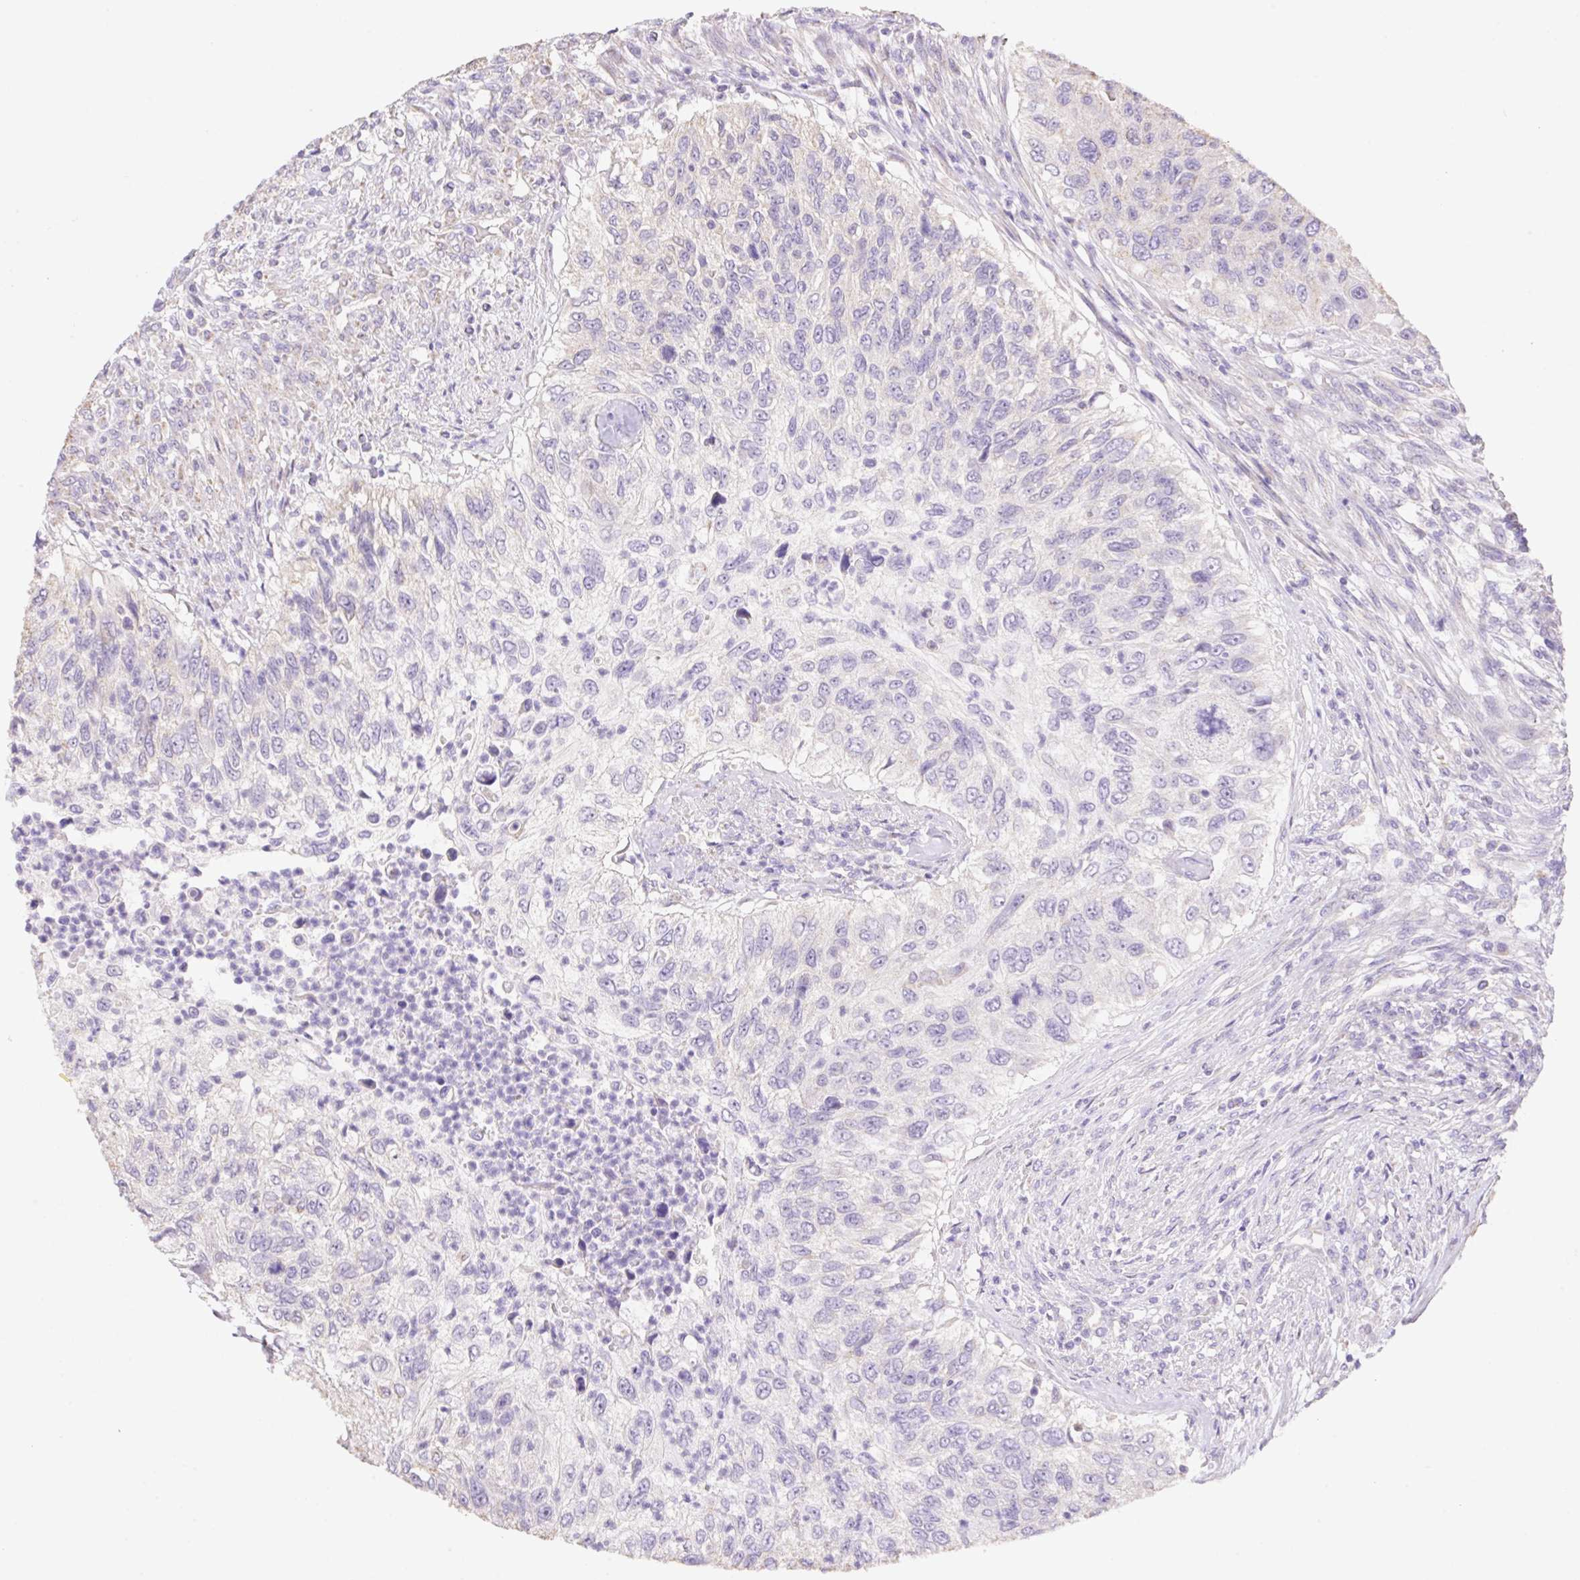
{"staining": {"intensity": "negative", "quantity": "none", "location": "none"}, "tissue": "urothelial cancer", "cell_type": "Tumor cells", "image_type": "cancer", "snomed": [{"axis": "morphology", "description": "Urothelial carcinoma, High grade"}, {"axis": "topography", "description": "Urinary bladder"}], "caption": "High power microscopy histopathology image of an IHC image of urothelial cancer, revealing no significant staining in tumor cells.", "gene": "COPZ2", "patient": {"sex": "female", "age": 60}}